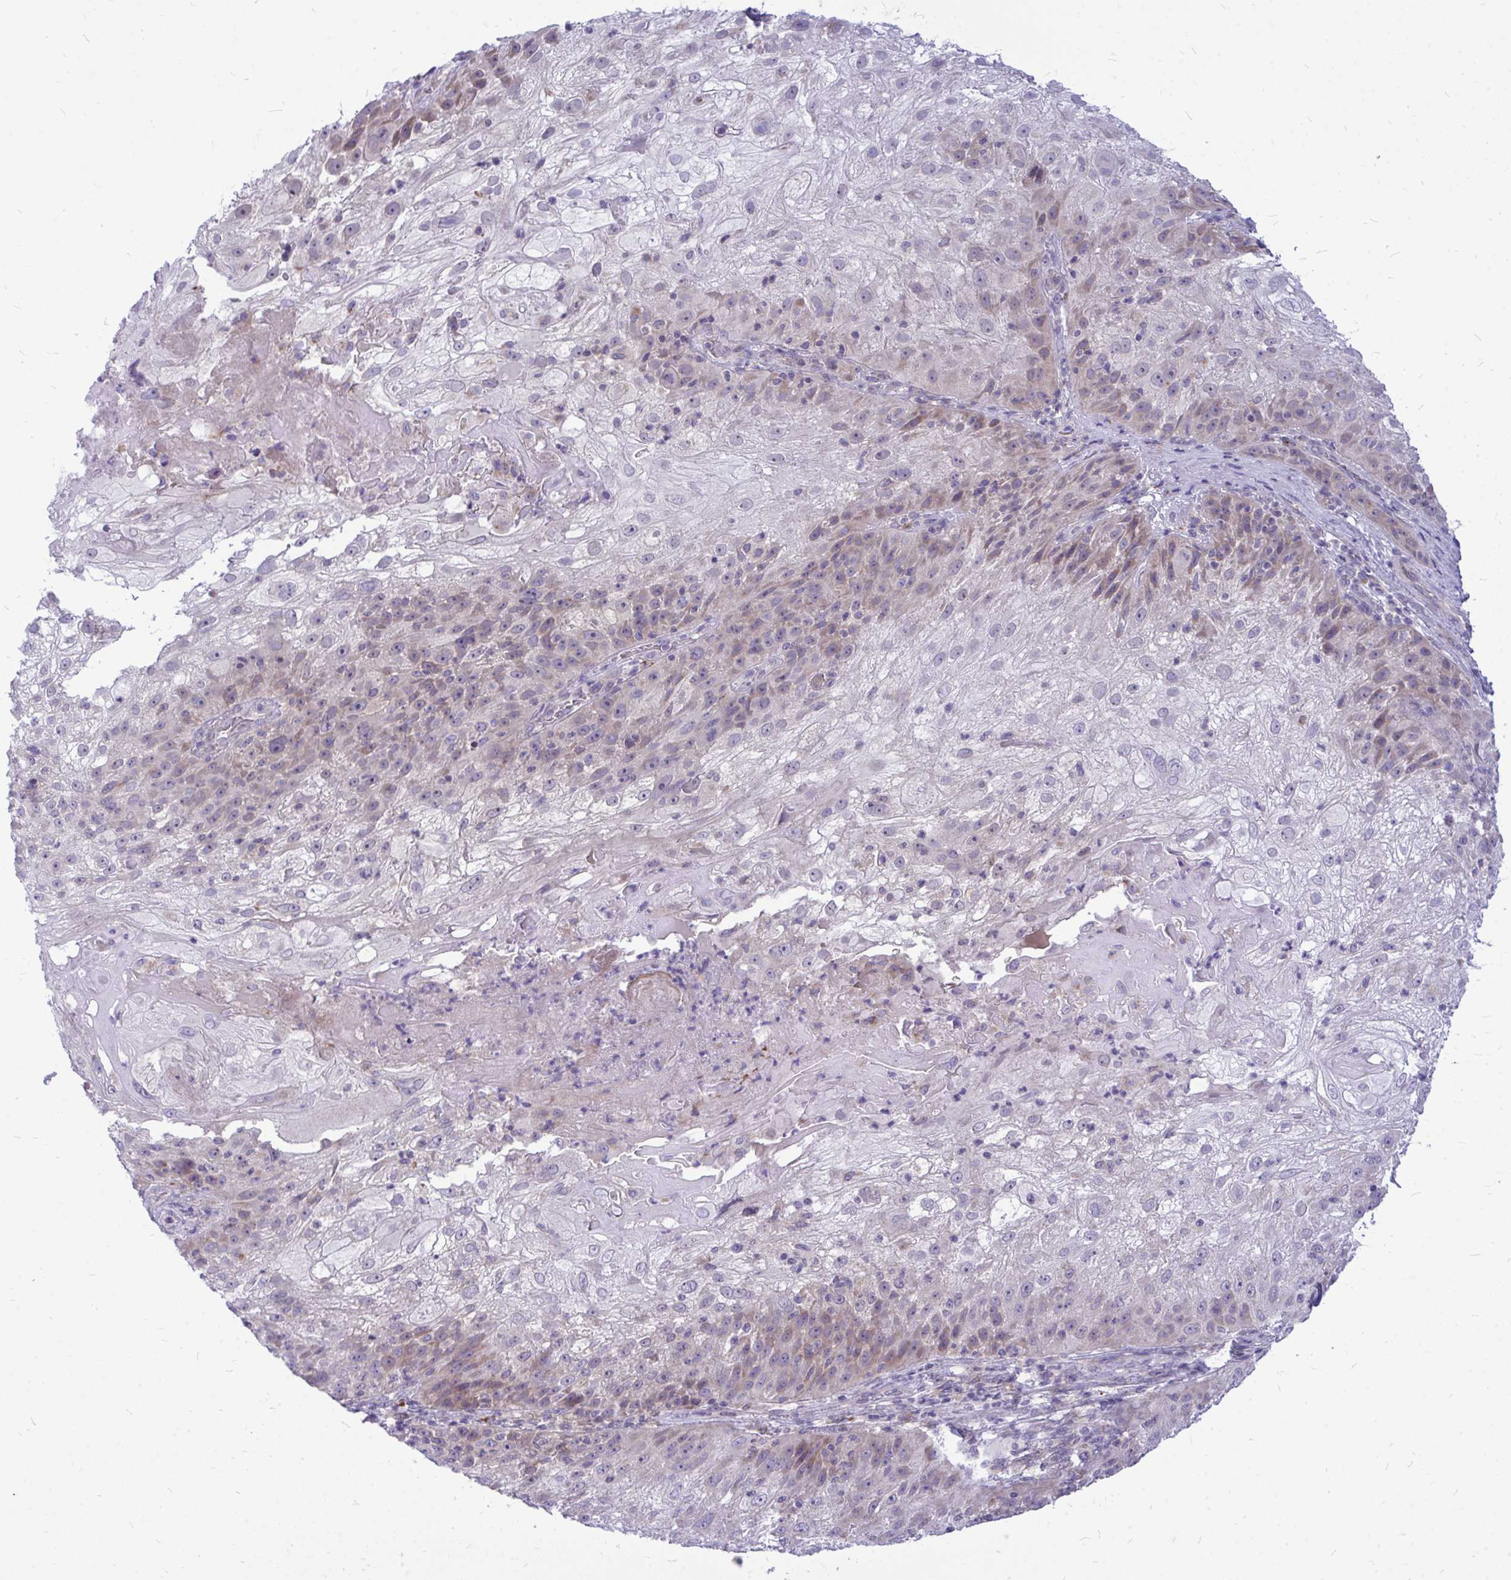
{"staining": {"intensity": "weak", "quantity": "<25%", "location": "cytoplasmic/membranous"}, "tissue": "skin cancer", "cell_type": "Tumor cells", "image_type": "cancer", "snomed": [{"axis": "morphology", "description": "Normal tissue, NOS"}, {"axis": "morphology", "description": "Squamous cell carcinoma, NOS"}, {"axis": "topography", "description": "Skin"}], "caption": "Tumor cells show no significant protein expression in skin squamous cell carcinoma.", "gene": "ZSCAN25", "patient": {"sex": "female", "age": 83}}